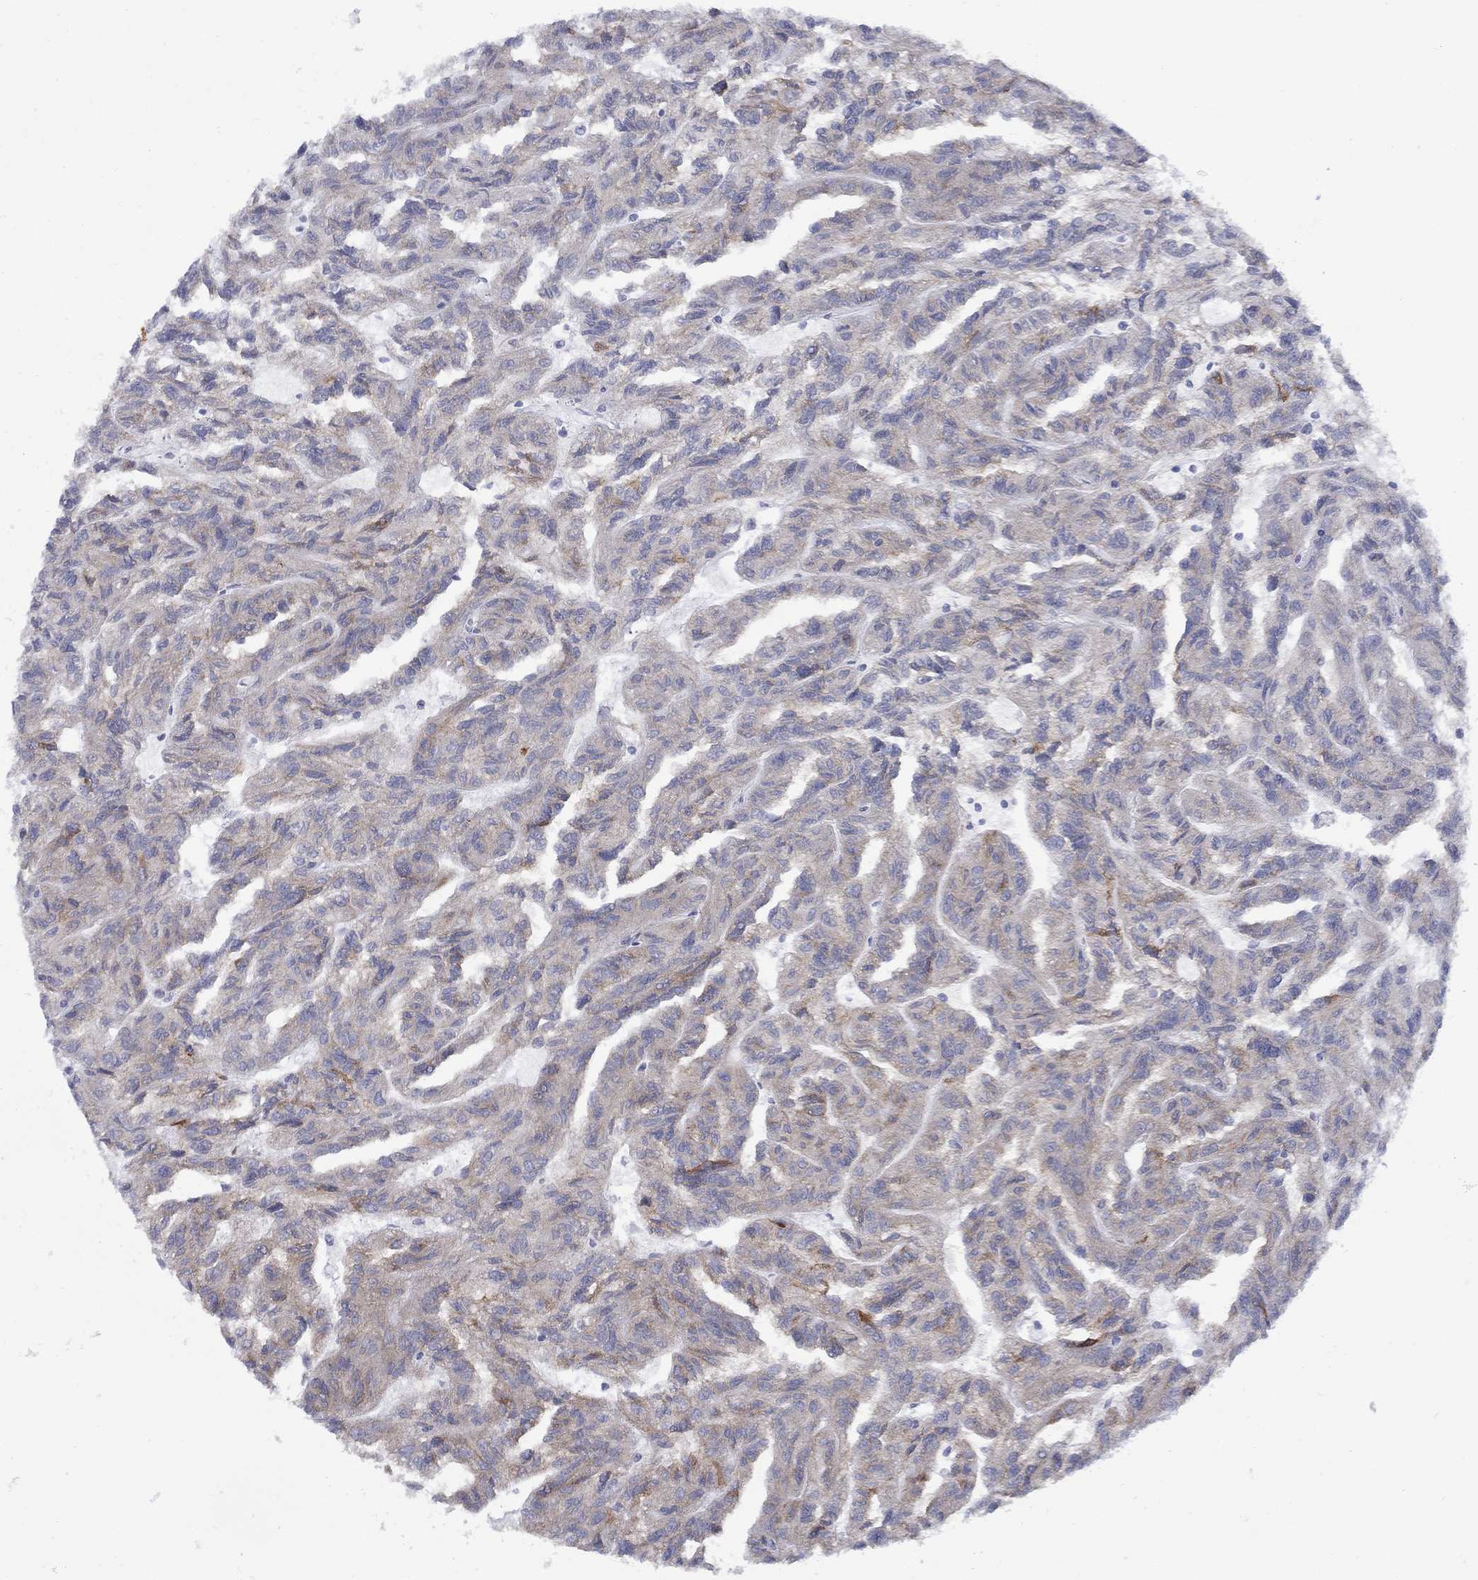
{"staining": {"intensity": "moderate", "quantity": "<25%", "location": "cytoplasmic/membranous"}, "tissue": "renal cancer", "cell_type": "Tumor cells", "image_type": "cancer", "snomed": [{"axis": "morphology", "description": "Adenocarcinoma, NOS"}, {"axis": "topography", "description": "Kidney"}], "caption": "A low amount of moderate cytoplasmic/membranous staining is present in about <25% of tumor cells in renal adenocarcinoma tissue.", "gene": "FXR1", "patient": {"sex": "male", "age": 79}}